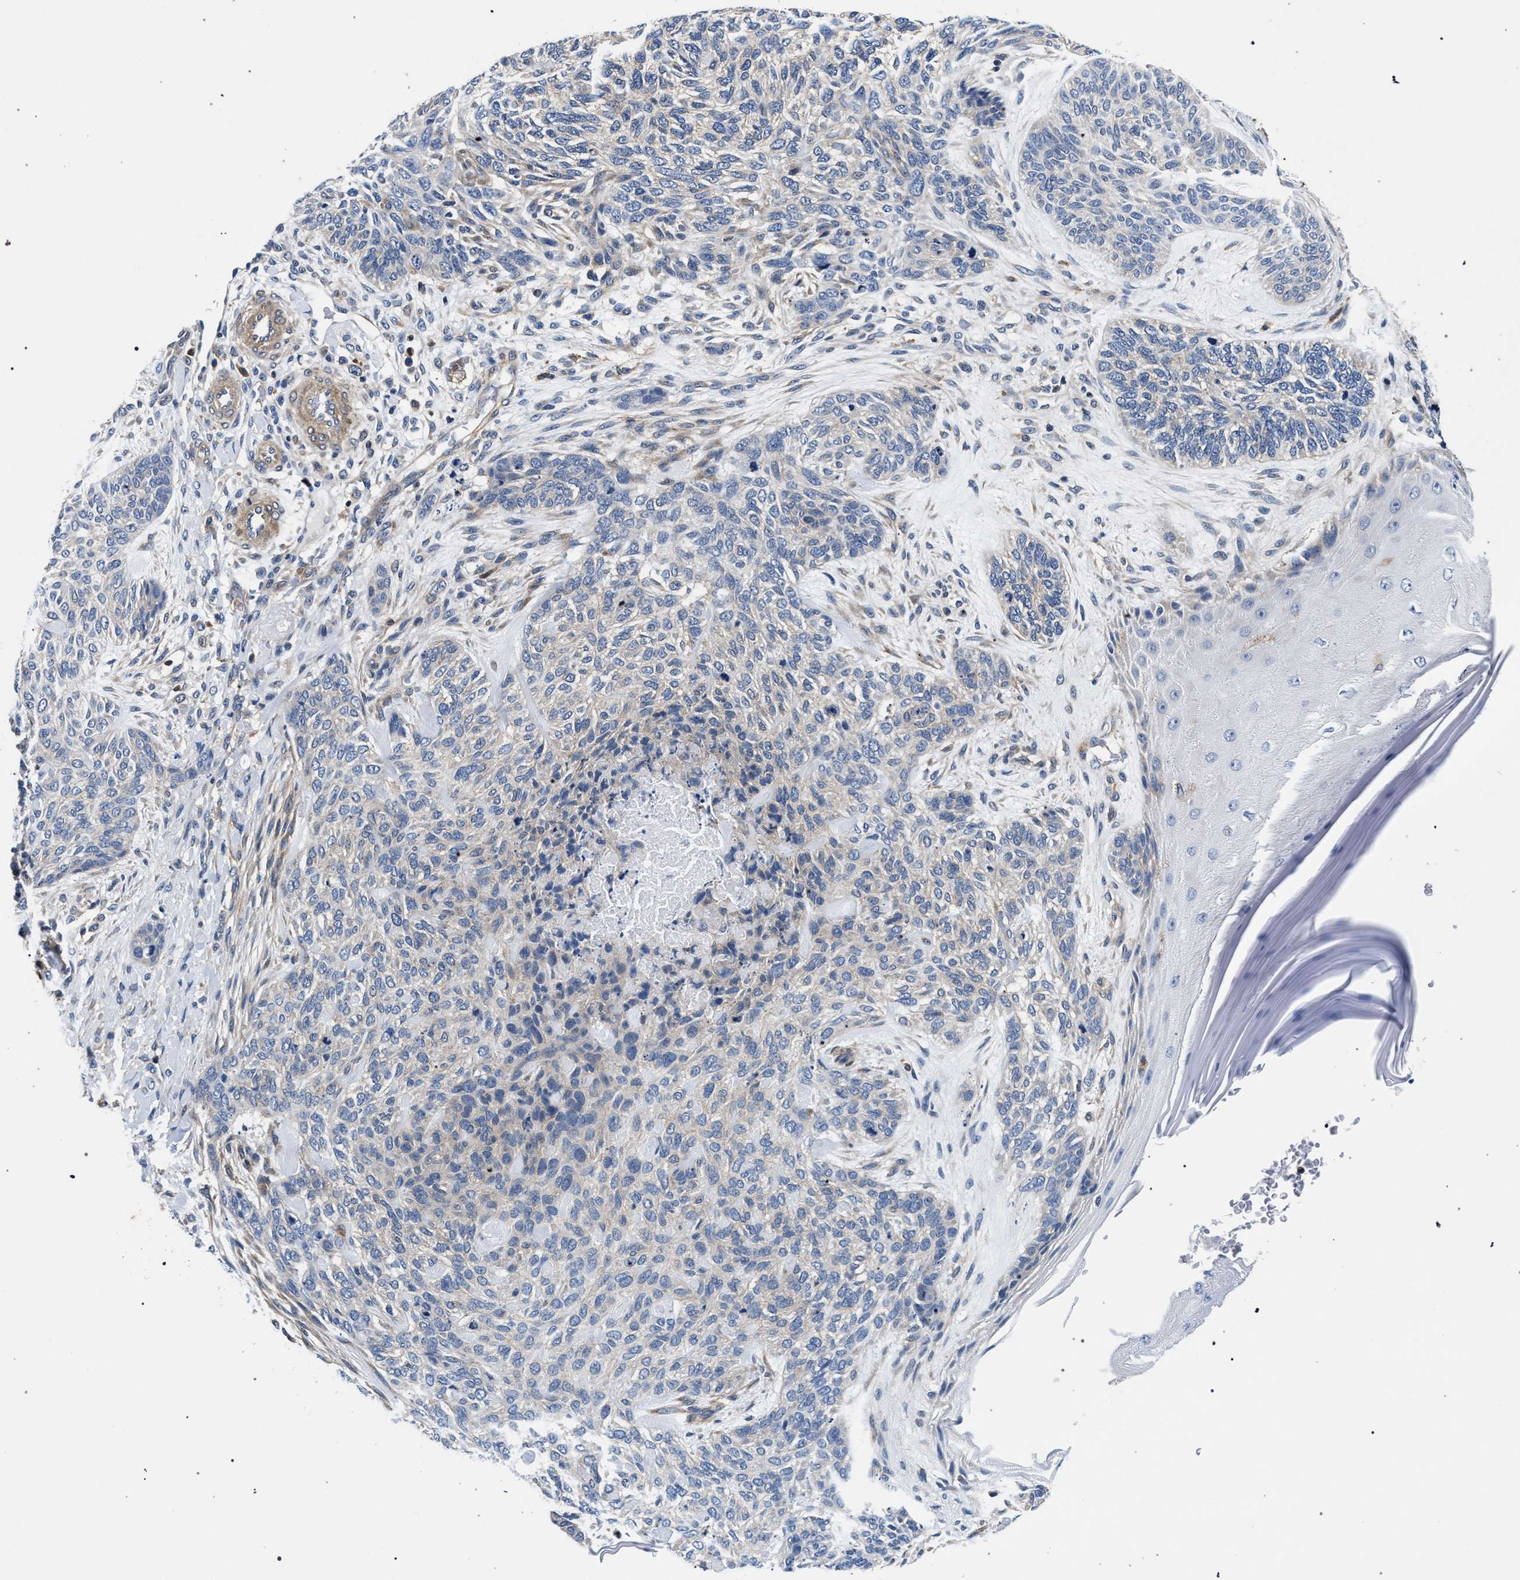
{"staining": {"intensity": "negative", "quantity": "none", "location": "none"}, "tissue": "skin cancer", "cell_type": "Tumor cells", "image_type": "cancer", "snomed": [{"axis": "morphology", "description": "Basal cell carcinoma"}, {"axis": "topography", "description": "Skin"}], "caption": "Protein analysis of skin cancer shows no significant expression in tumor cells. Nuclei are stained in blue.", "gene": "LASP1", "patient": {"sex": "male", "age": 55}}